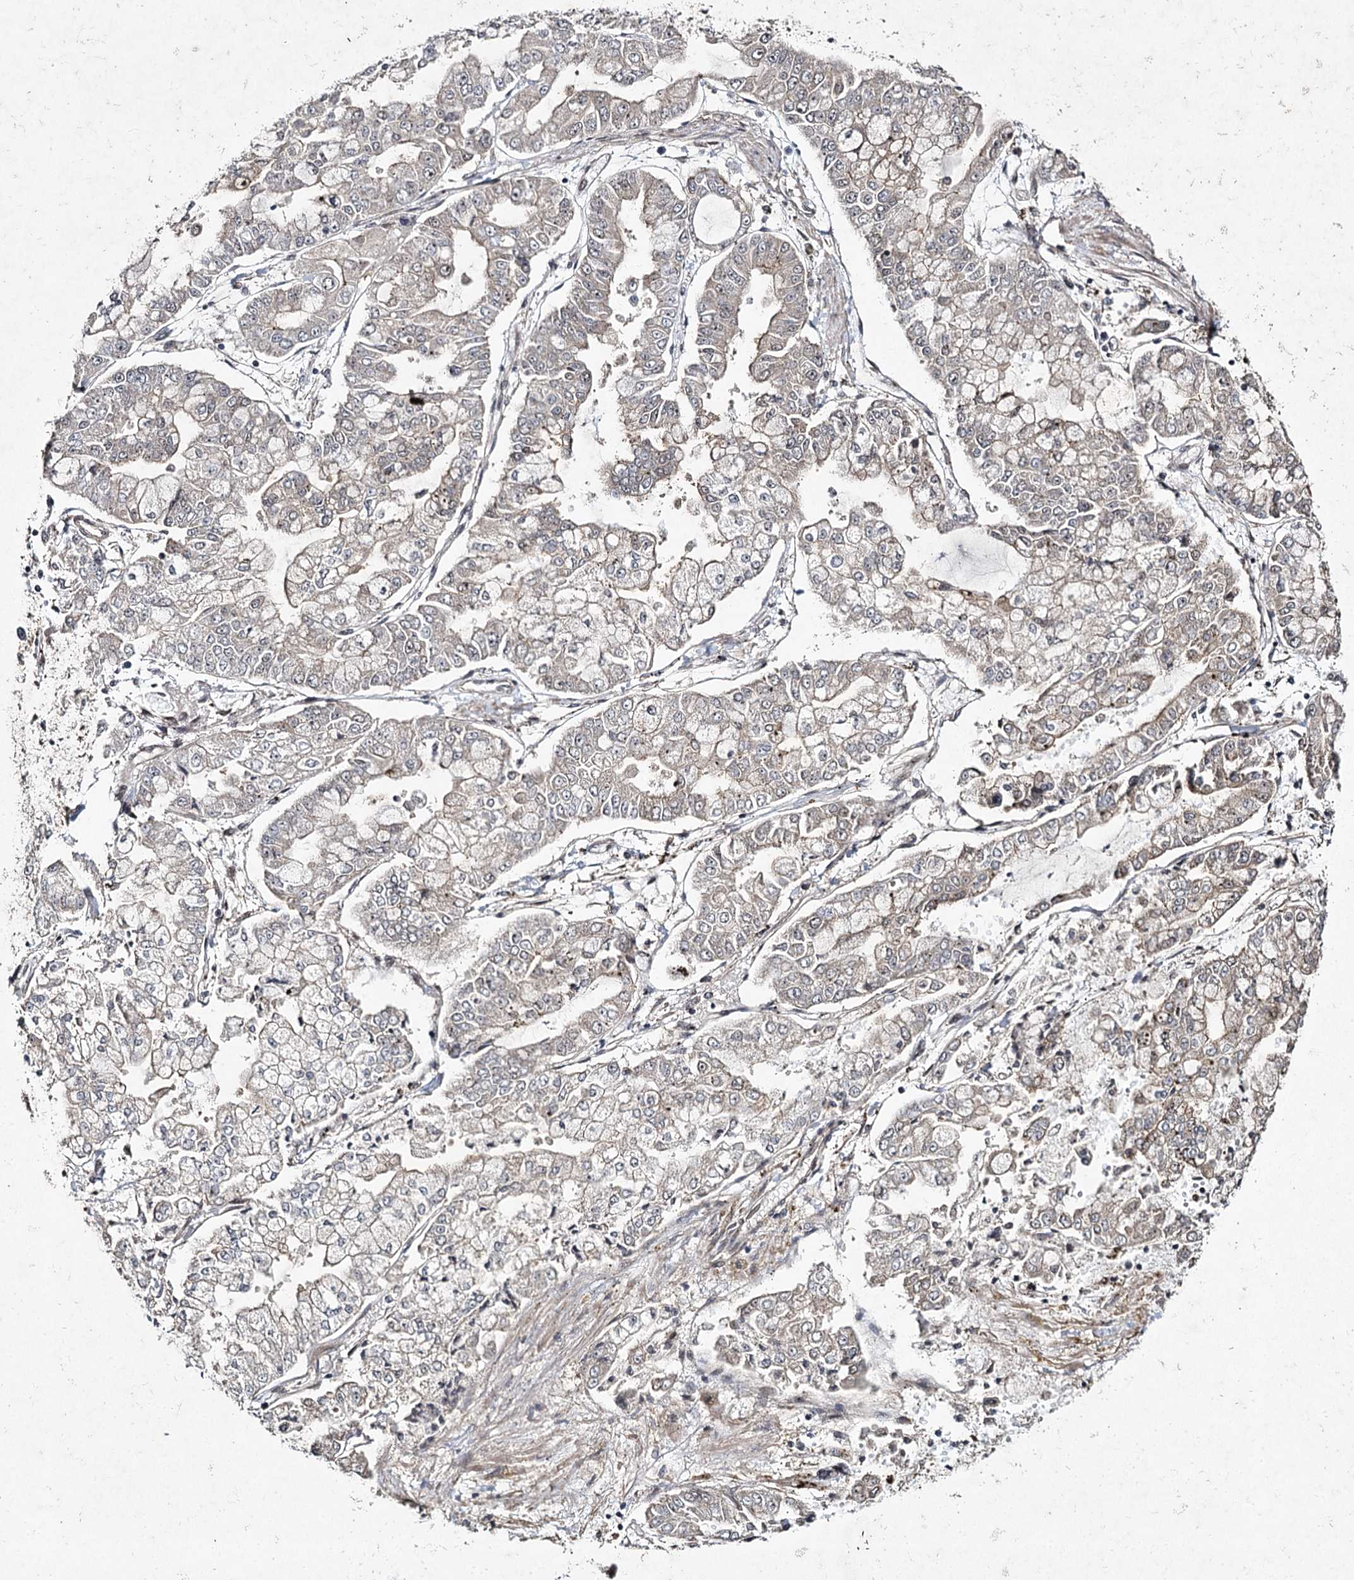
{"staining": {"intensity": "moderate", "quantity": "<25%", "location": "cytoplasmic/membranous"}, "tissue": "stomach cancer", "cell_type": "Tumor cells", "image_type": "cancer", "snomed": [{"axis": "morphology", "description": "Adenocarcinoma, NOS"}, {"axis": "topography", "description": "Stomach"}], "caption": "Immunohistochemistry (IHC) staining of stomach cancer (adenocarcinoma), which demonstrates low levels of moderate cytoplasmic/membranous staining in approximately <25% of tumor cells indicating moderate cytoplasmic/membranous protein expression. The staining was performed using DAB (3,3'-diaminobenzidine) (brown) for protein detection and nuclei were counterstained in hematoxylin (blue).", "gene": "DCUN1D4", "patient": {"sex": "male", "age": 76}}